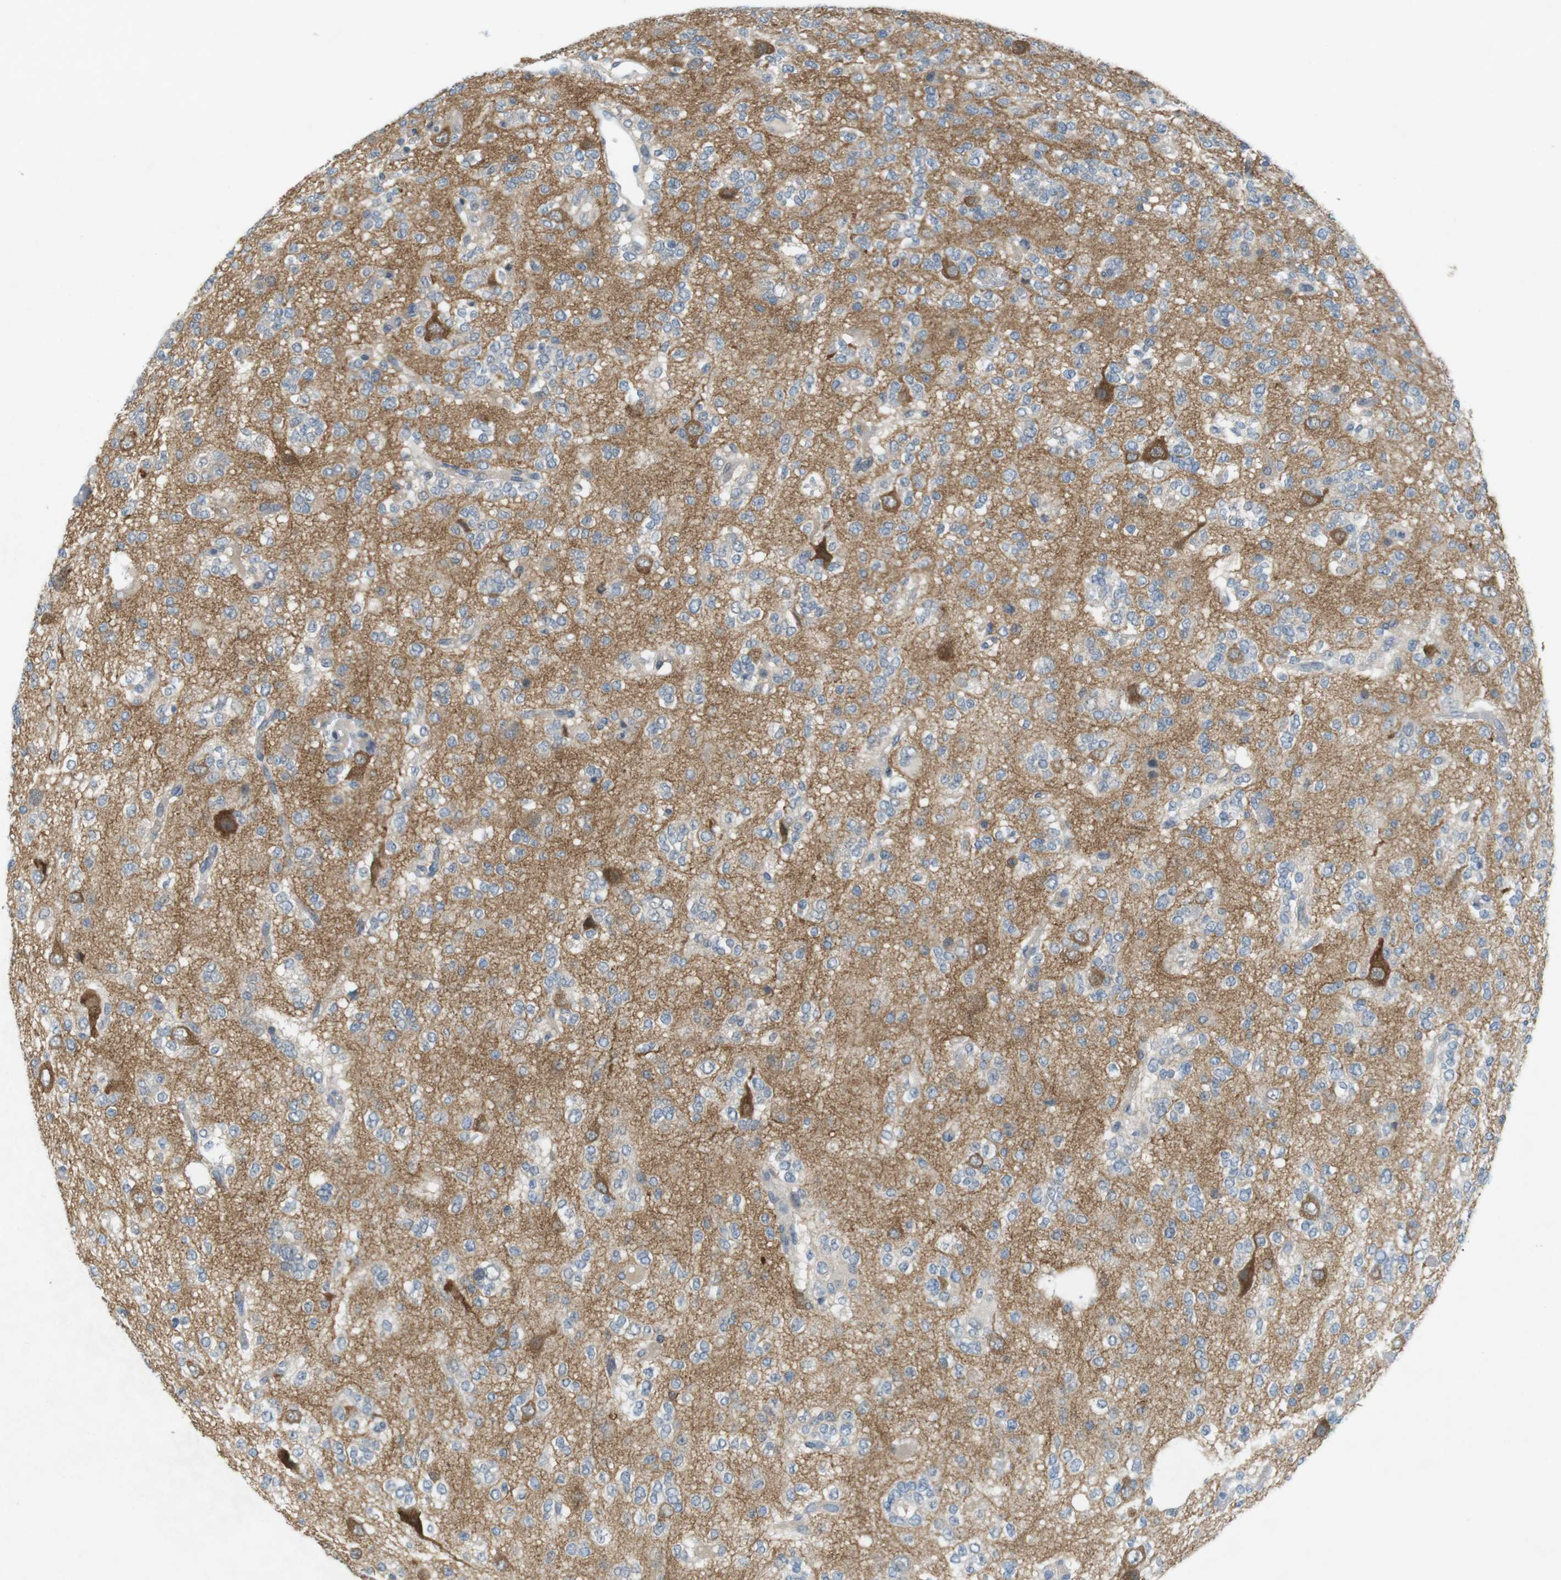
{"staining": {"intensity": "moderate", "quantity": "<25%", "location": "cytoplasmic/membranous"}, "tissue": "glioma", "cell_type": "Tumor cells", "image_type": "cancer", "snomed": [{"axis": "morphology", "description": "Glioma, malignant, Low grade"}, {"axis": "topography", "description": "Brain"}], "caption": "Glioma tissue reveals moderate cytoplasmic/membranous staining in about <25% of tumor cells, visualized by immunohistochemistry. (brown staining indicates protein expression, while blue staining denotes nuclei).", "gene": "RTN3", "patient": {"sex": "male", "age": 38}}